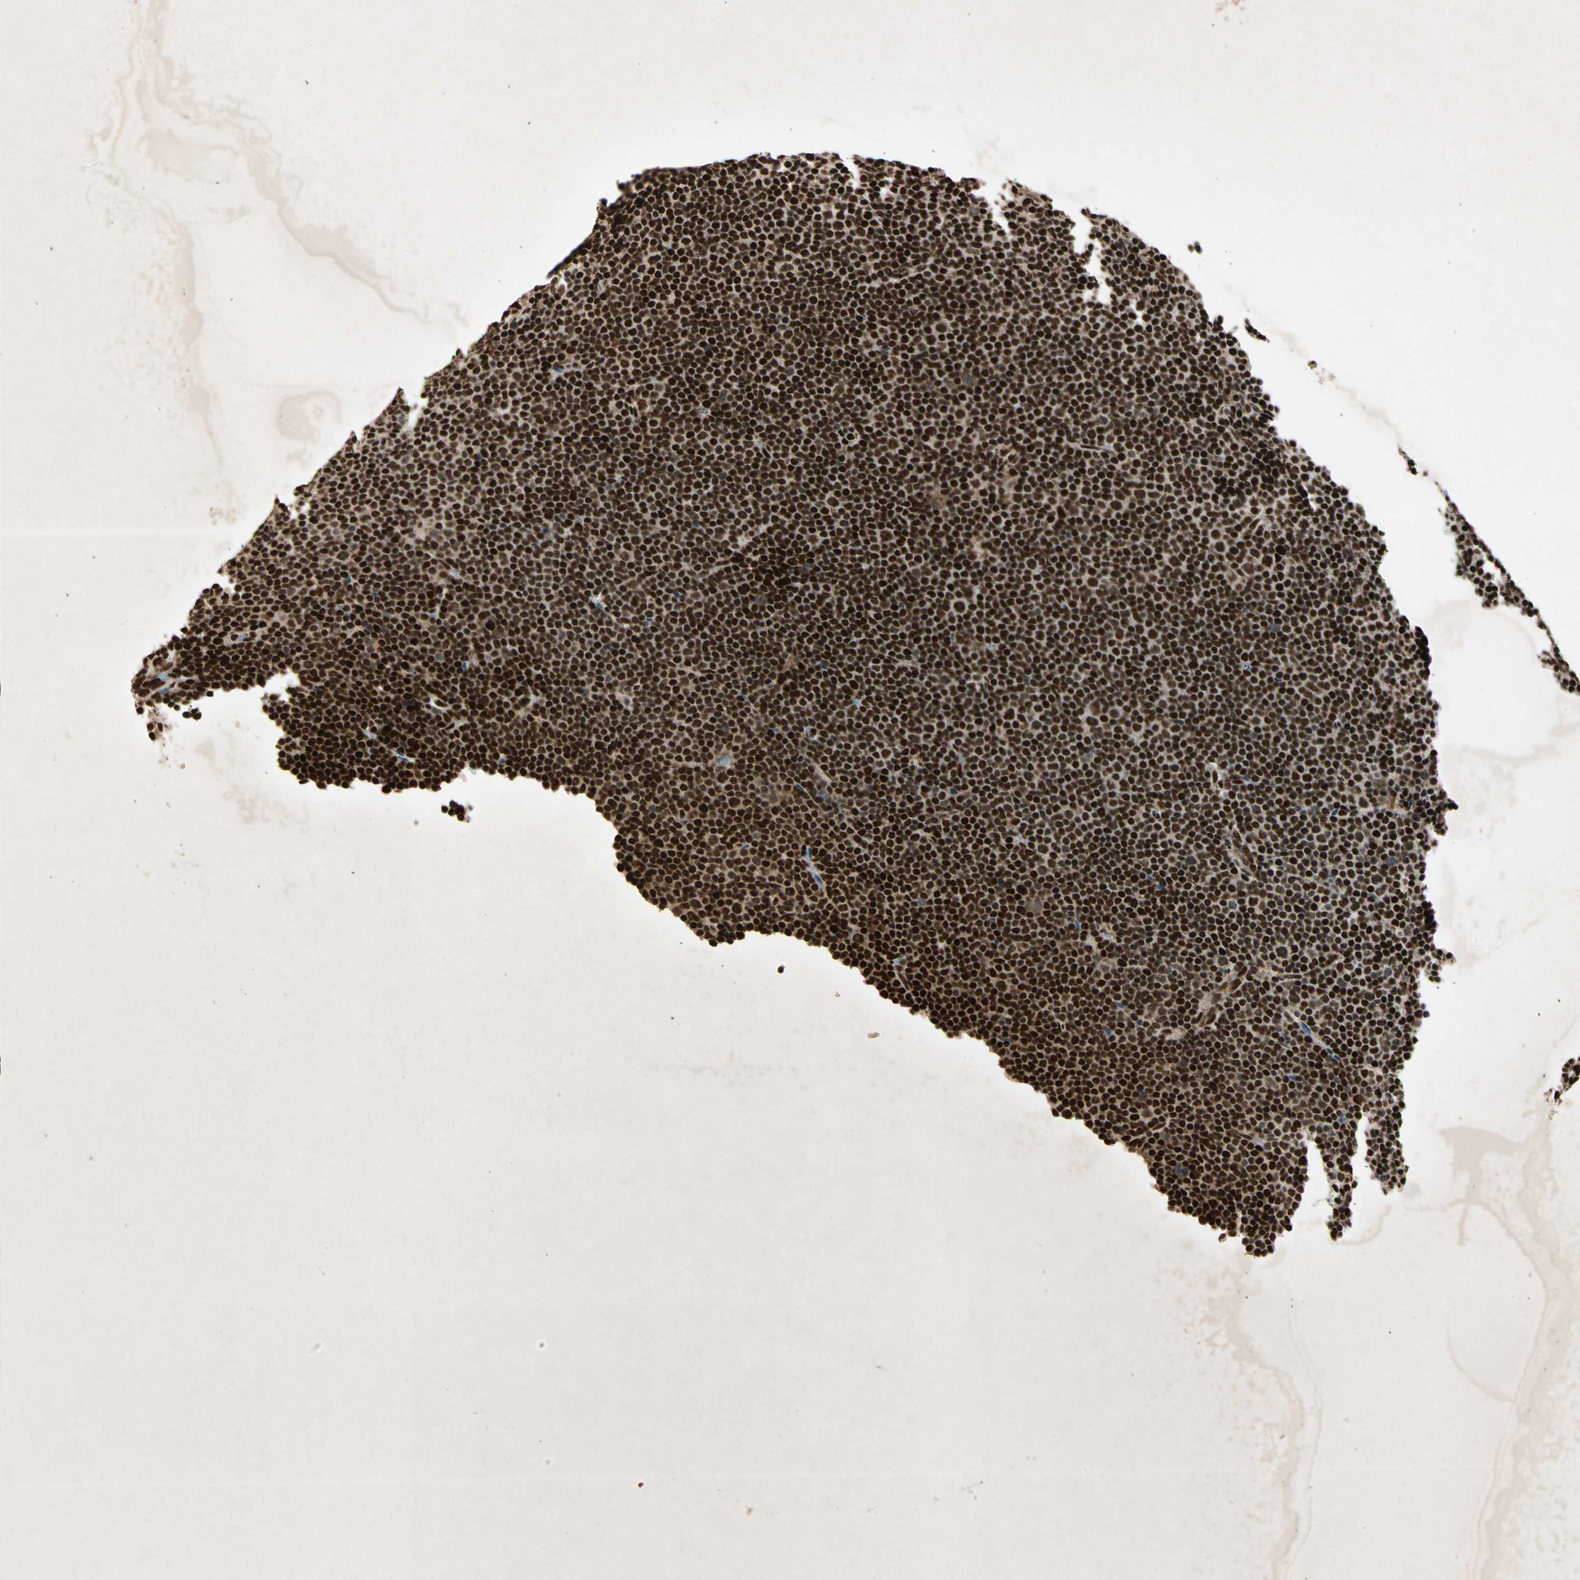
{"staining": {"intensity": "strong", "quantity": ">75%", "location": "nuclear"}, "tissue": "lymphoma", "cell_type": "Tumor cells", "image_type": "cancer", "snomed": [{"axis": "morphology", "description": "Malignant lymphoma, non-Hodgkin's type, Low grade"}, {"axis": "topography", "description": "Lymph node"}], "caption": "This micrograph demonstrates immunohistochemistry (IHC) staining of human malignant lymphoma, non-Hodgkin's type (low-grade), with high strong nuclear positivity in about >75% of tumor cells.", "gene": "RNF43", "patient": {"sex": "female", "age": 67}}